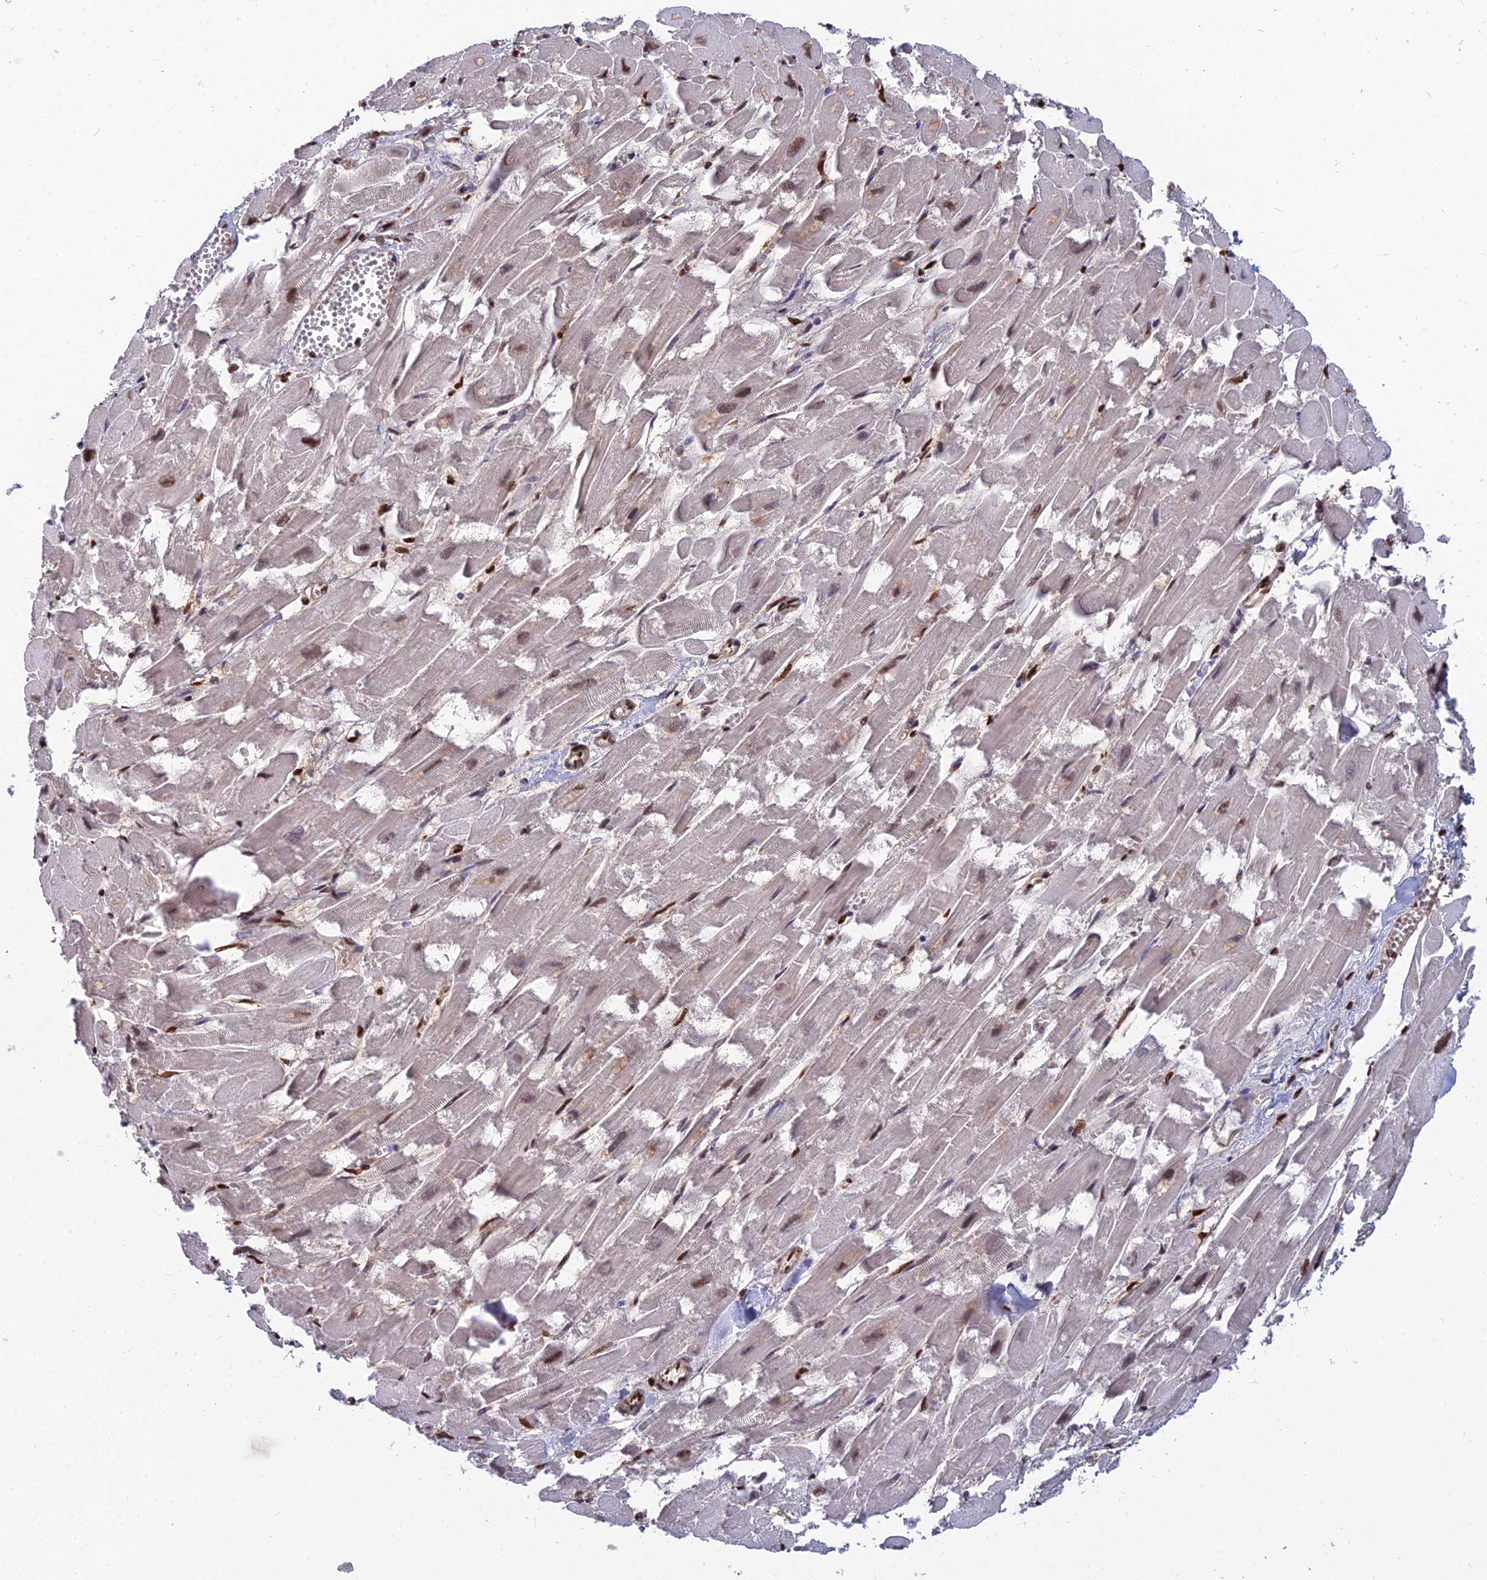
{"staining": {"intensity": "strong", "quantity": "25%-75%", "location": "cytoplasmic/membranous,nuclear"}, "tissue": "heart muscle", "cell_type": "Cardiomyocytes", "image_type": "normal", "snomed": [{"axis": "morphology", "description": "Normal tissue, NOS"}, {"axis": "topography", "description": "Heart"}], "caption": "Cardiomyocytes show high levels of strong cytoplasmic/membranous,nuclear expression in approximately 25%-75% of cells in normal human heart muscle.", "gene": "DNPEP", "patient": {"sex": "male", "age": 54}}